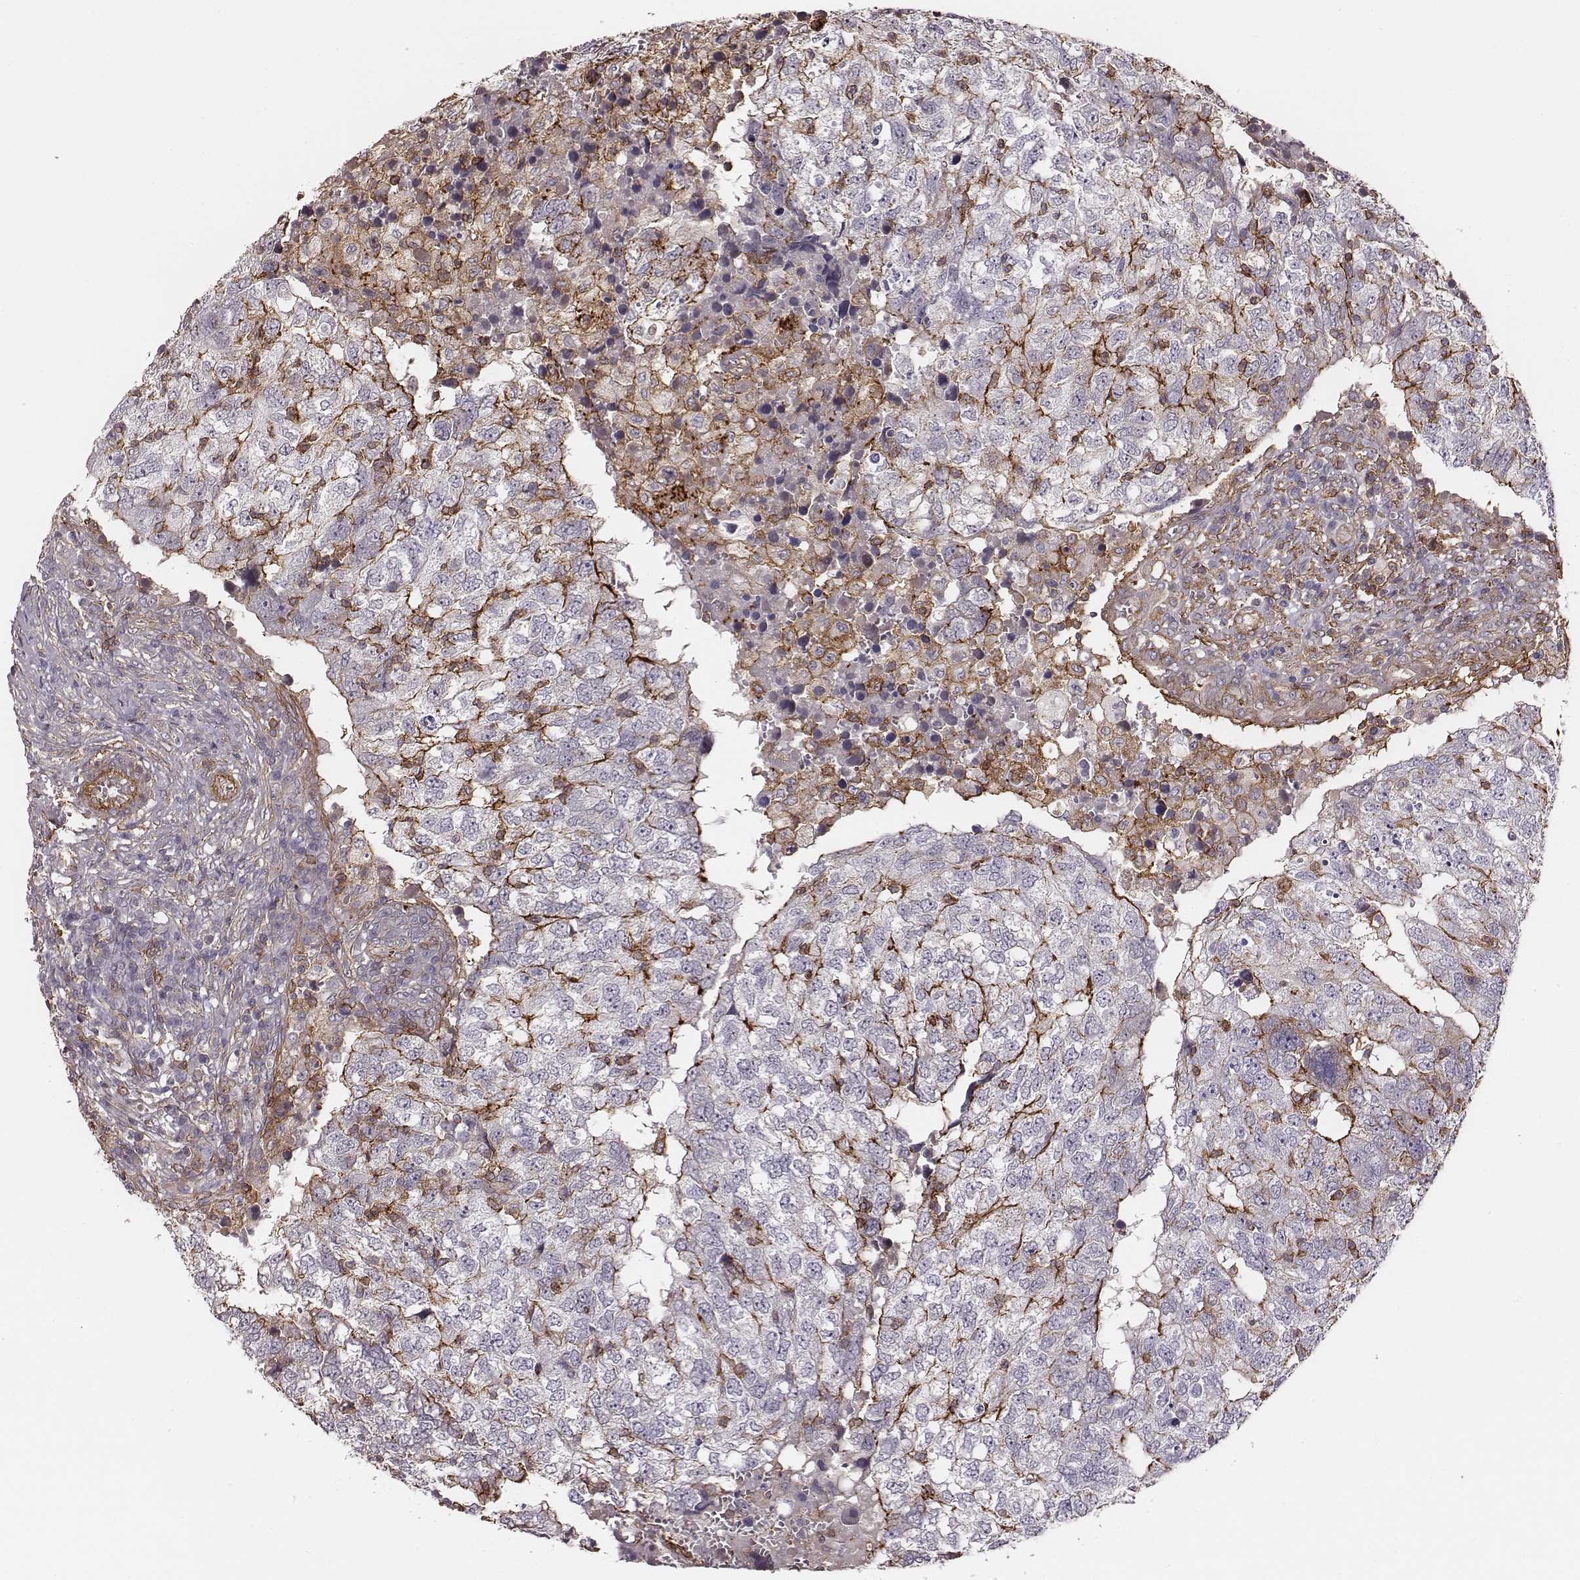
{"staining": {"intensity": "negative", "quantity": "none", "location": "none"}, "tissue": "breast cancer", "cell_type": "Tumor cells", "image_type": "cancer", "snomed": [{"axis": "morphology", "description": "Duct carcinoma"}, {"axis": "topography", "description": "Breast"}], "caption": "A micrograph of human breast cancer (infiltrating ductal carcinoma) is negative for staining in tumor cells.", "gene": "ZYX", "patient": {"sex": "female", "age": 30}}